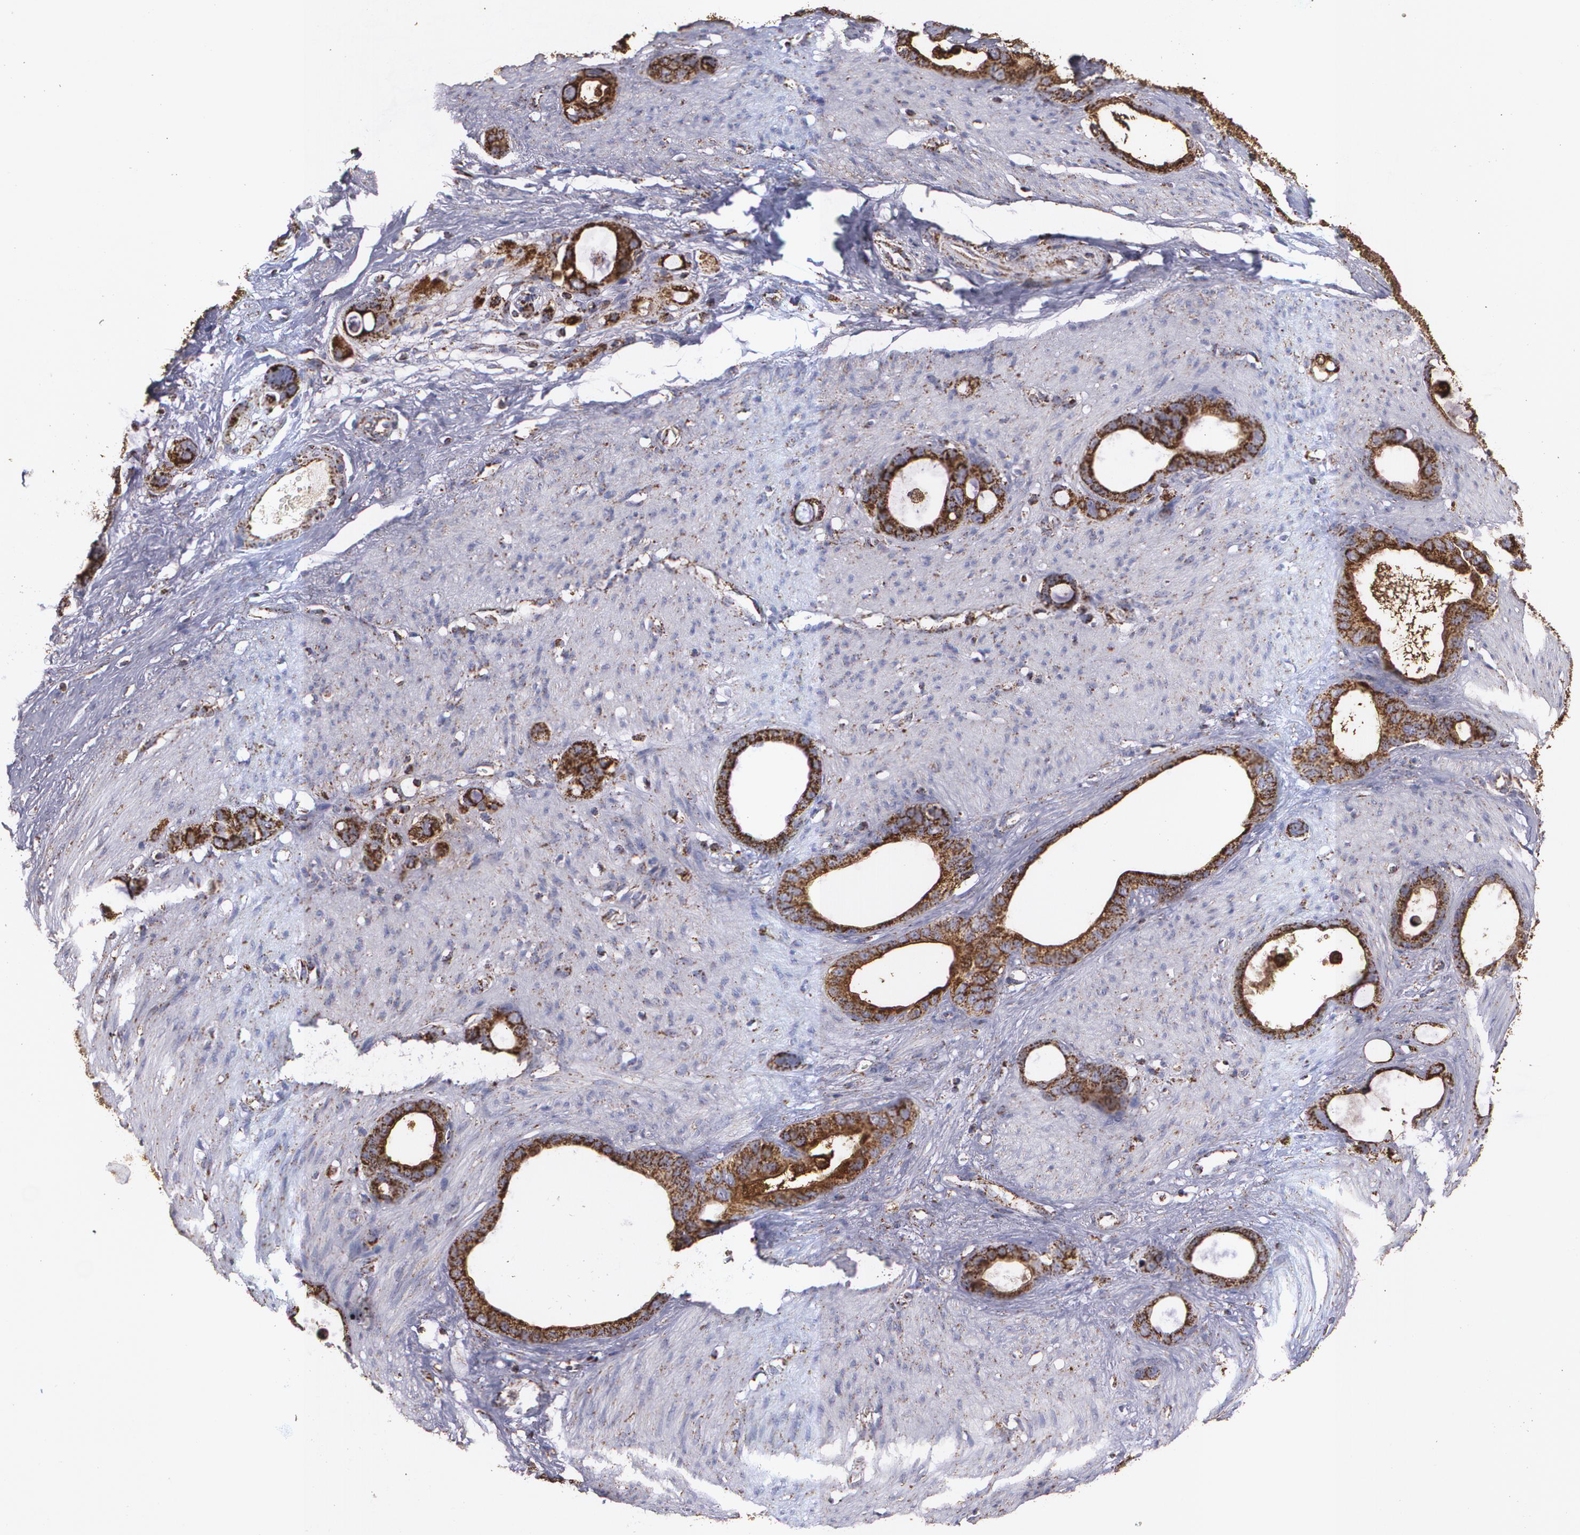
{"staining": {"intensity": "strong", "quantity": ">75%", "location": "cytoplasmic/membranous"}, "tissue": "stomach cancer", "cell_type": "Tumor cells", "image_type": "cancer", "snomed": [{"axis": "morphology", "description": "Adenocarcinoma, NOS"}, {"axis": "topography", "description": "Stomach"}], "caption": "An immunohistochemistry (IHC) histopathology image of neoplastic tissue is shown. Protein staining in brown highlights strong cytoplasmic/membranous positivity in stomach adenocarcinoma within tumor cells. (DAB IHC with brightfield microscopy, high magnification).", "gene": "HSPD1", "patient": {"sex": "female", "age": 75}}